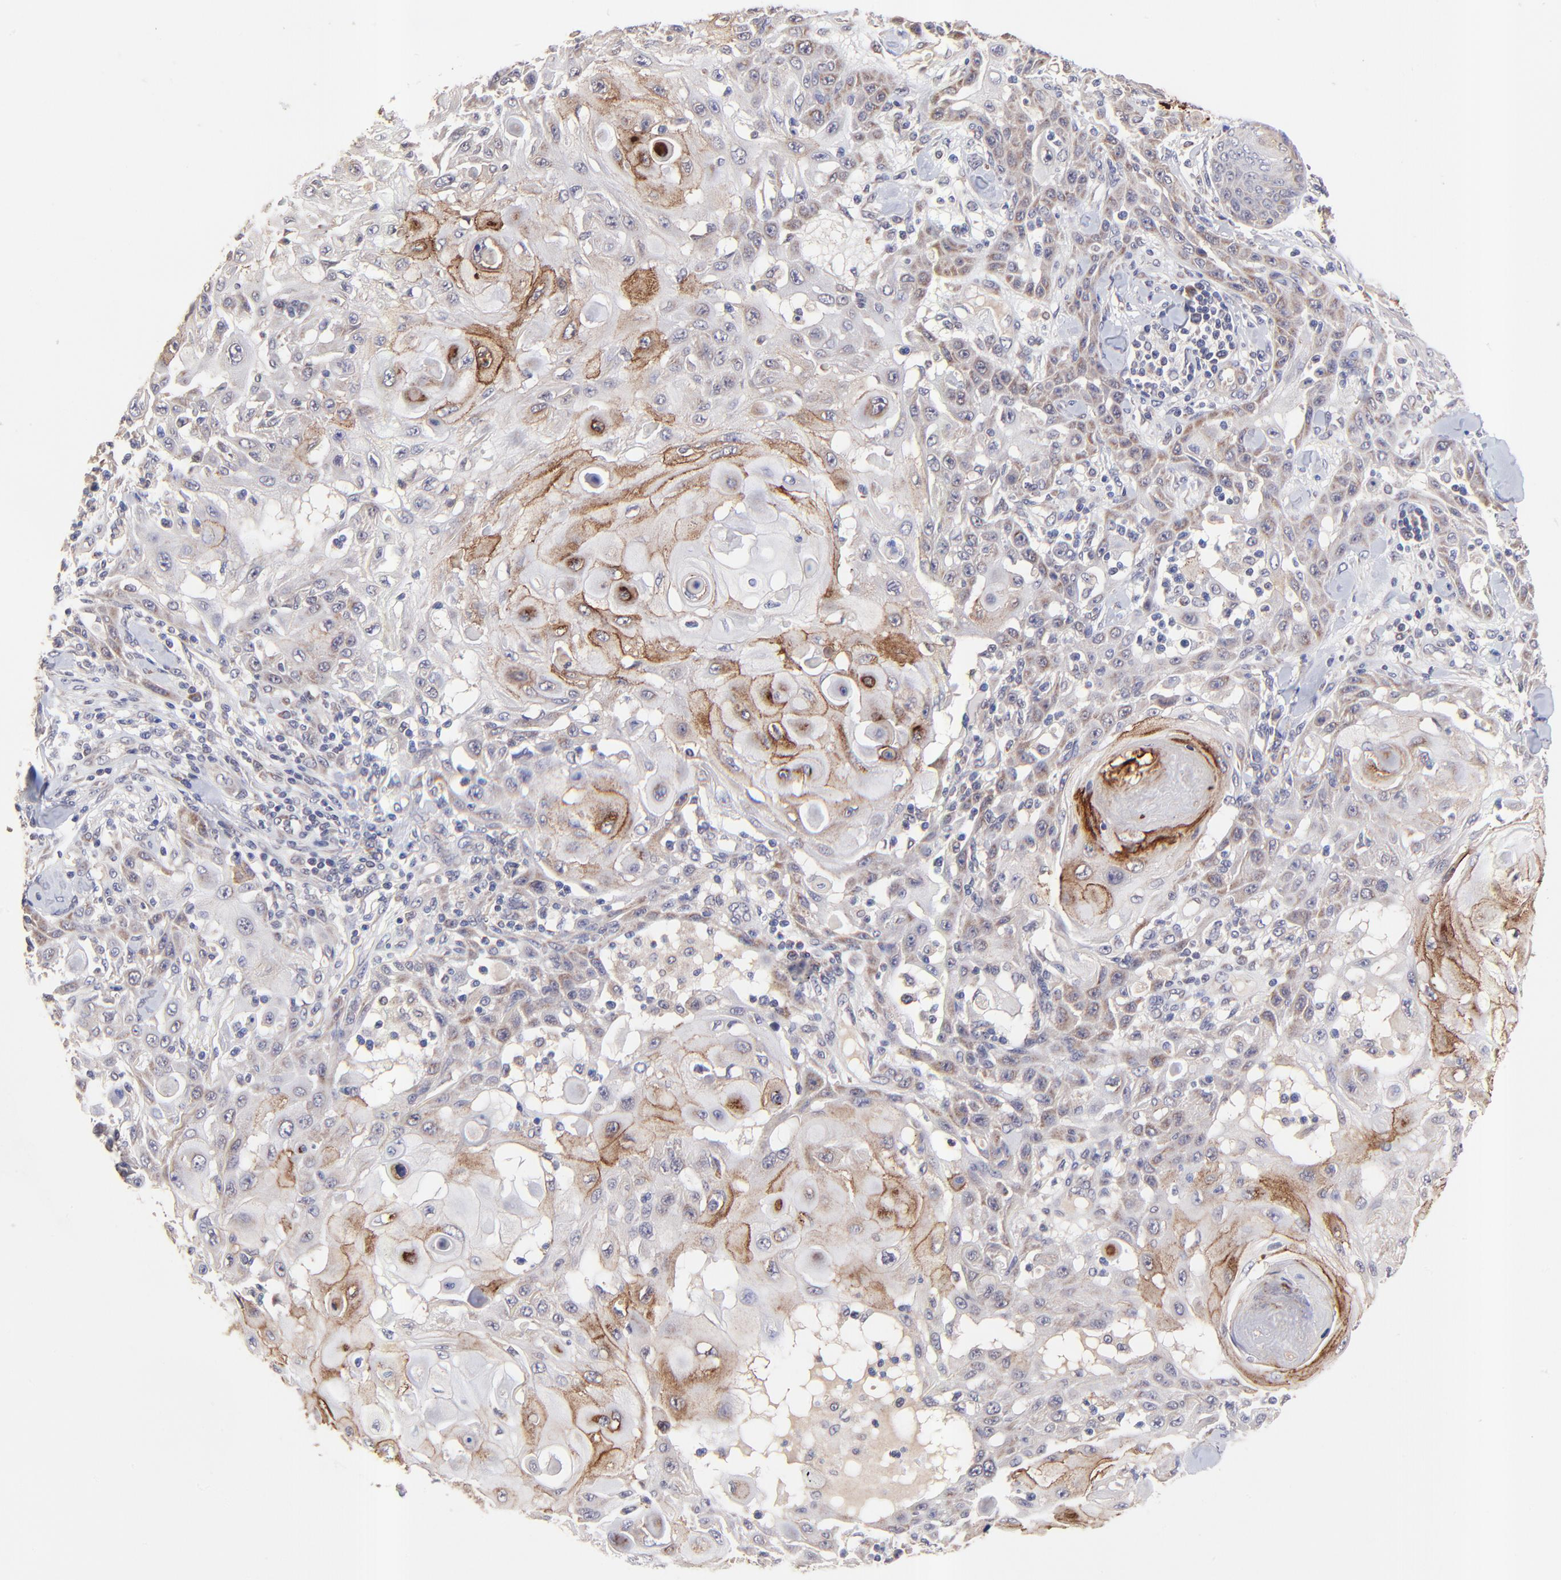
{"staining": {"intensity": "moderate", "quantity": "<25%", "location": "cytoplasmic/membranous"}, "tissue": "skin cancer", "cell_type": "Tumor cells", "image_type": "cancer", "snomed": [{"axis": "morphology", "description": "Squamous cell carcinoma, NOS"}, {"axis": "topography", "description": "Skin"}], "caption": "A photomicrograph showing moderate cytoplasmic/membranous staining in approximately <25% of tumor cells in skin cancer (squamous cell carcinoma), as visualized by brown immunohistochemical staining.", "gene": "BAIAP2L2", "patient": {"sex": "male", "age": 24}}